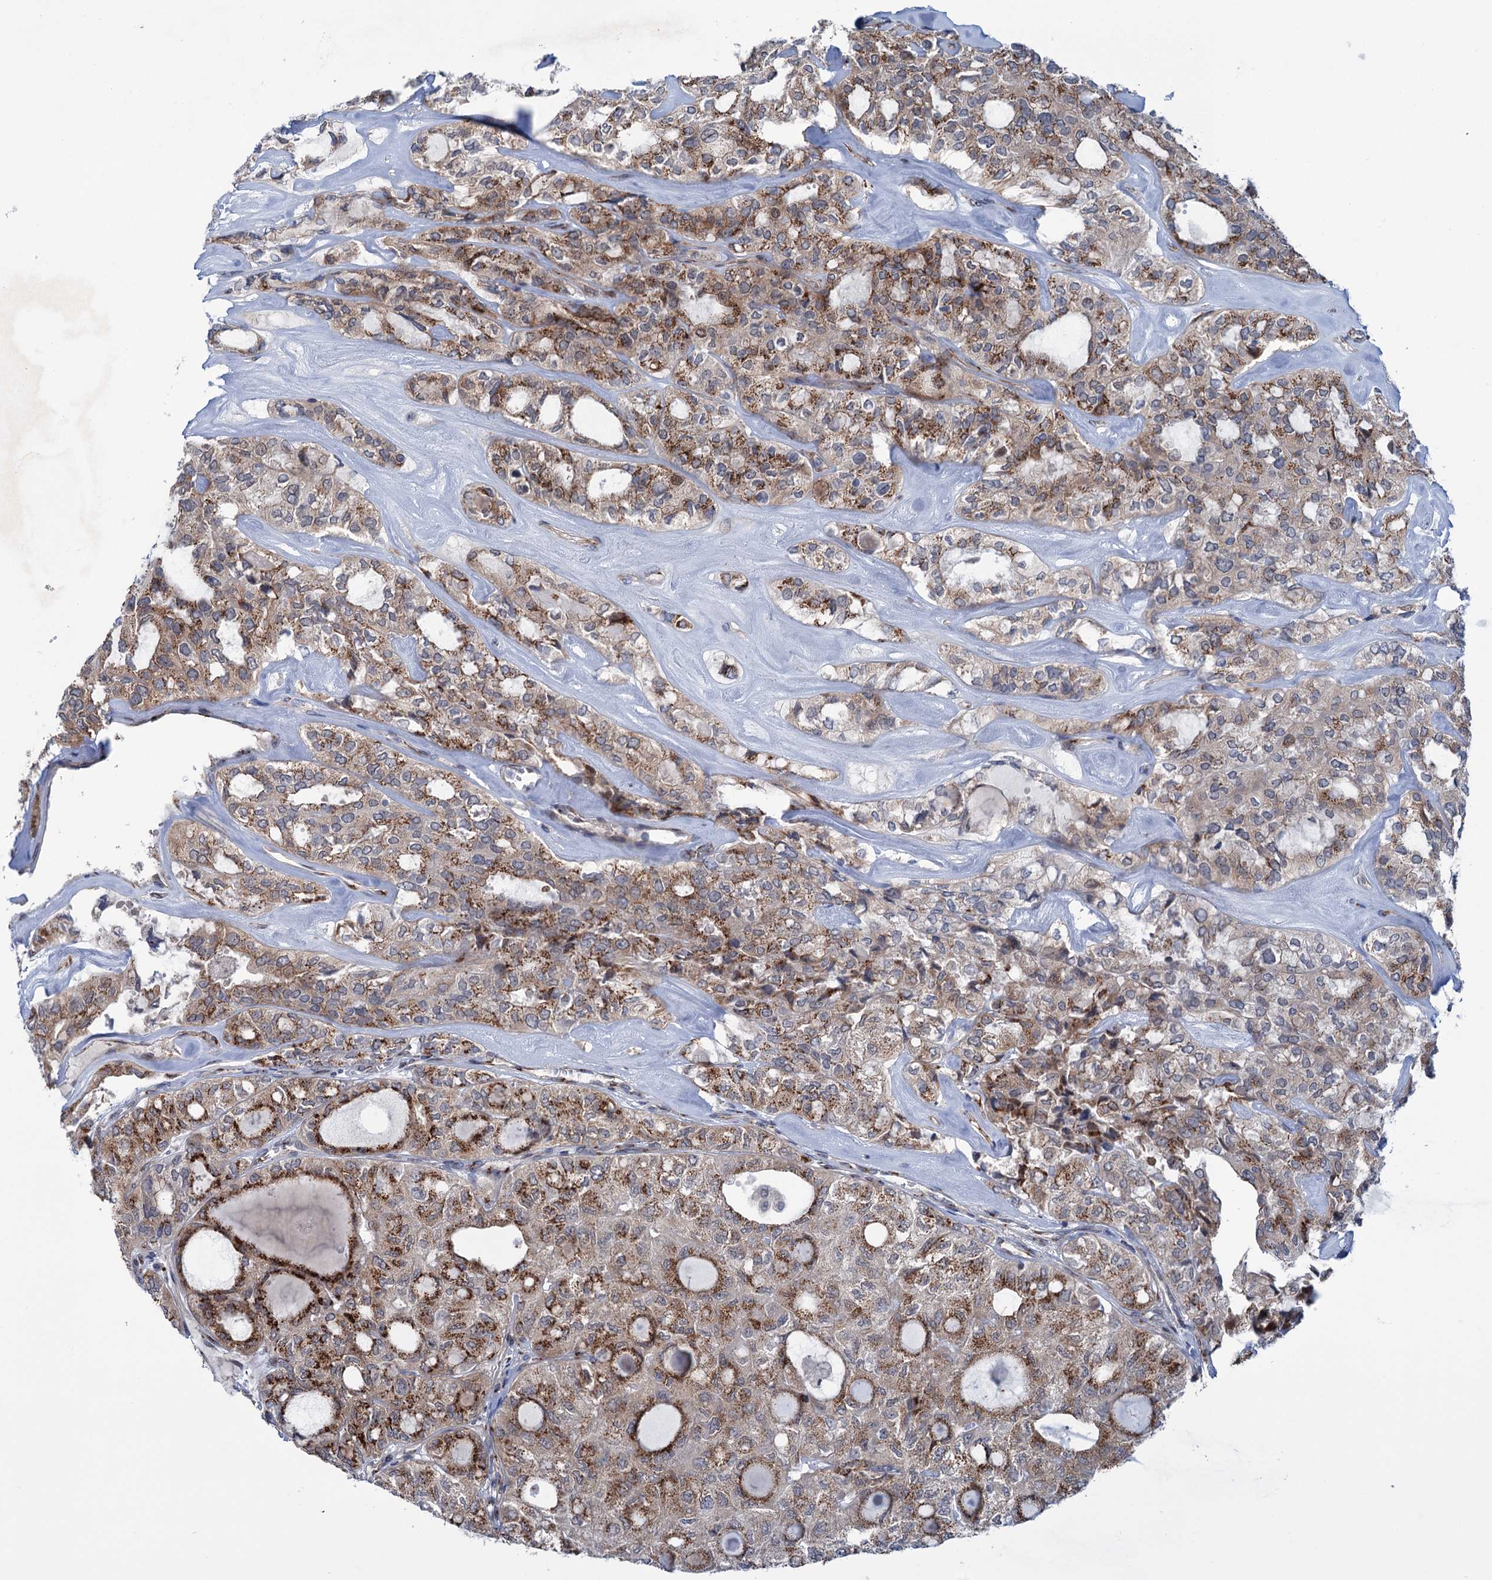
{"staining": {"intensity": "strong", "quantity": "25%-75%", "location": "cytoplasmic/membranous"}, "tissue": "thyroid cancer", "cell_type": "Tumor cells", "image_type": "cancer", "snomed": [{"axis": "morphology", "description": "Follicular adenoma carcinoma, NOS"}, {"axis": "topography", "description": "Thyroid gland"}], "caption": "A histopathology image of human thyroid follicular adenoma carcinoma stained for a protein reveals strong cytoplasmic/membranous brown staining in tumor cells.", "gene": "ELP4", "patient": {"sex": "male", "age": 75}}